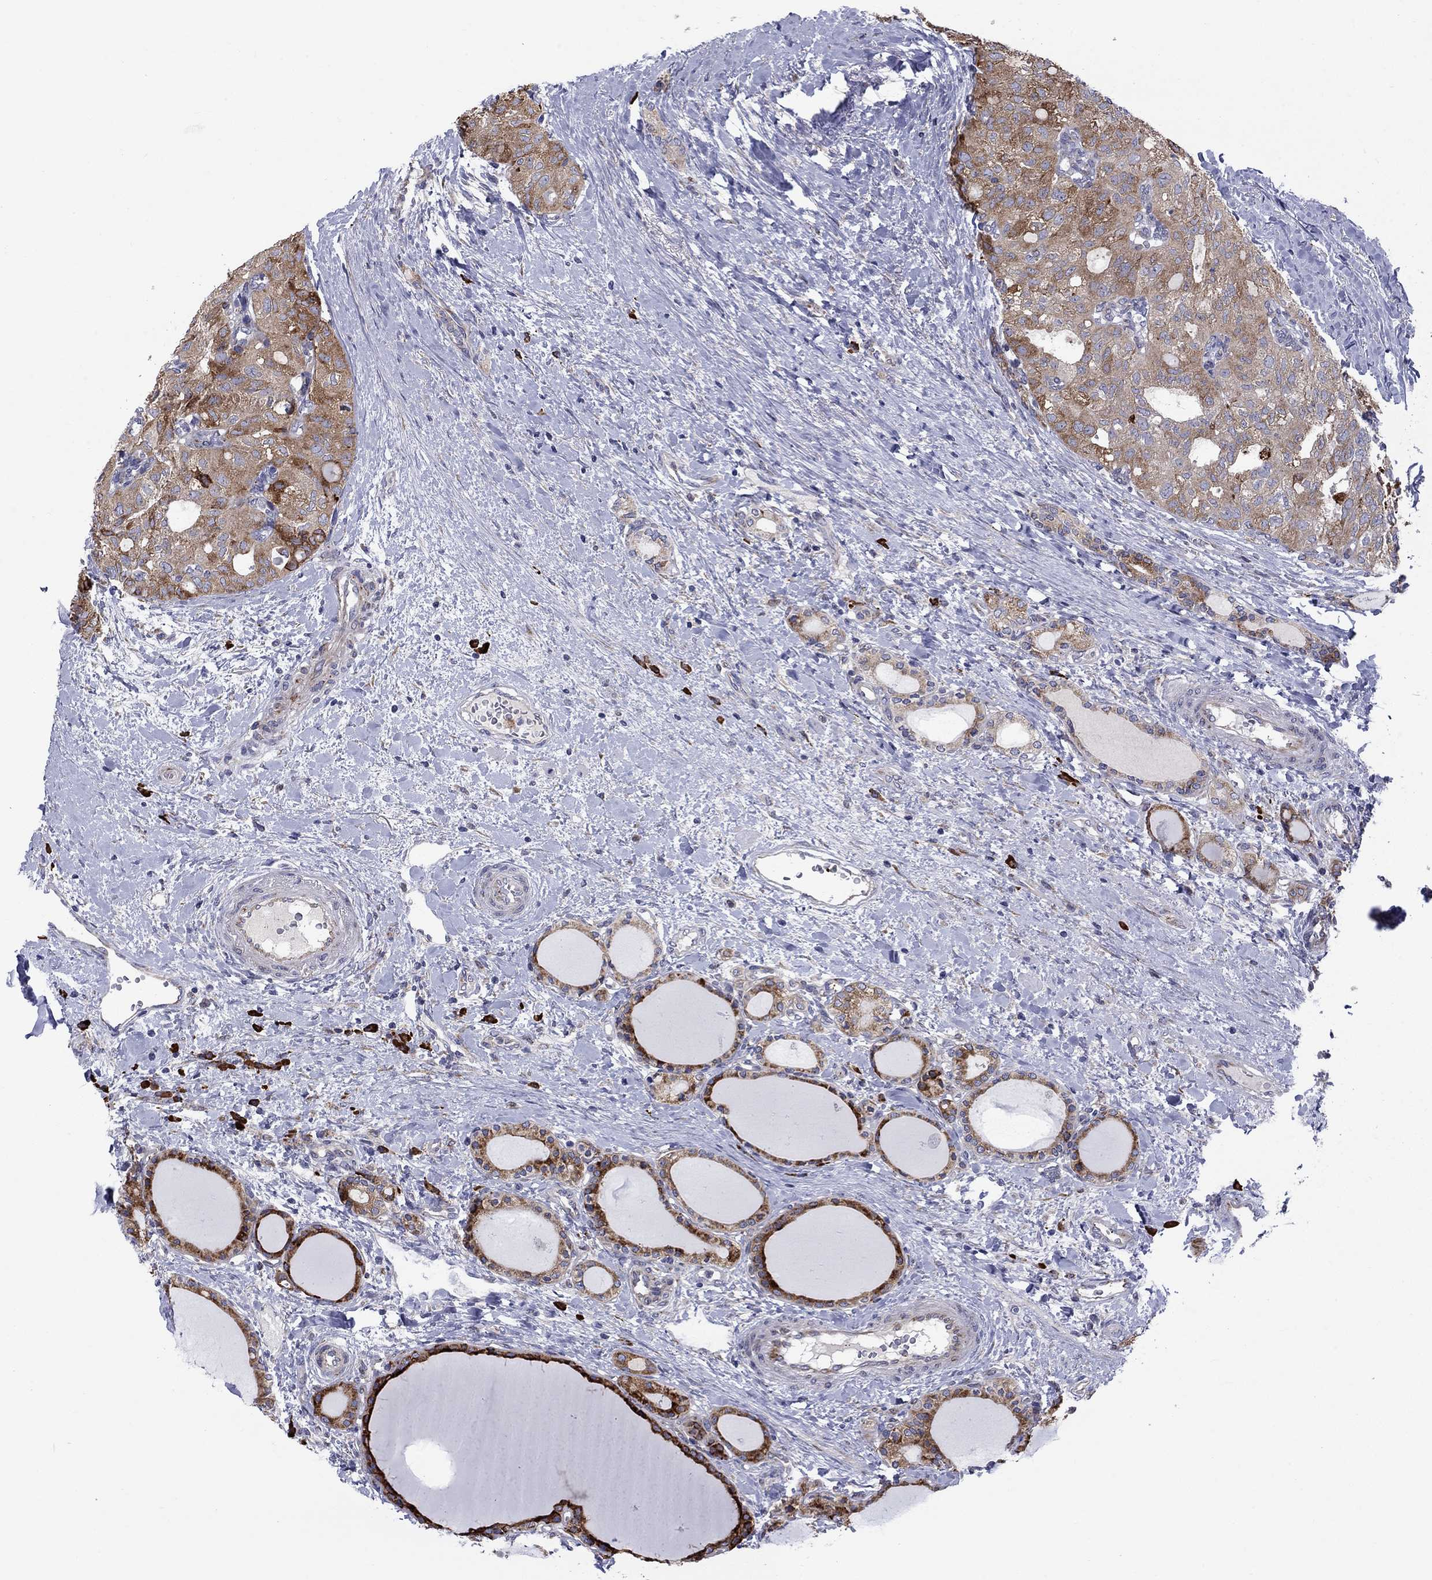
{"staining": {"intensity": "moderate", "quantity": ">75%", "location": "cytoplasmic/membranous"}, "tissue": "thyroid cancer", "cell_type": "Tumor cells", "image_type": "cancer", "snomed": [{"axis": "morphology", "description": "Follicular adenoma carcinoma, NOS"}, {"axis": "topography", "description": "Thyroid gland"}], "caption": "Immunohistochemical staining of human thyroid cancer demonstrates medium levels of moderate cytoplasmic/membranous expression in about >75% of tumor cells. Using DAB (brown) and hematoxylin (blue) stains, captured at high magnification using brightfield microscopy.", "gene": "ASNS", "patient": {"sex": "male", "age": 75}}